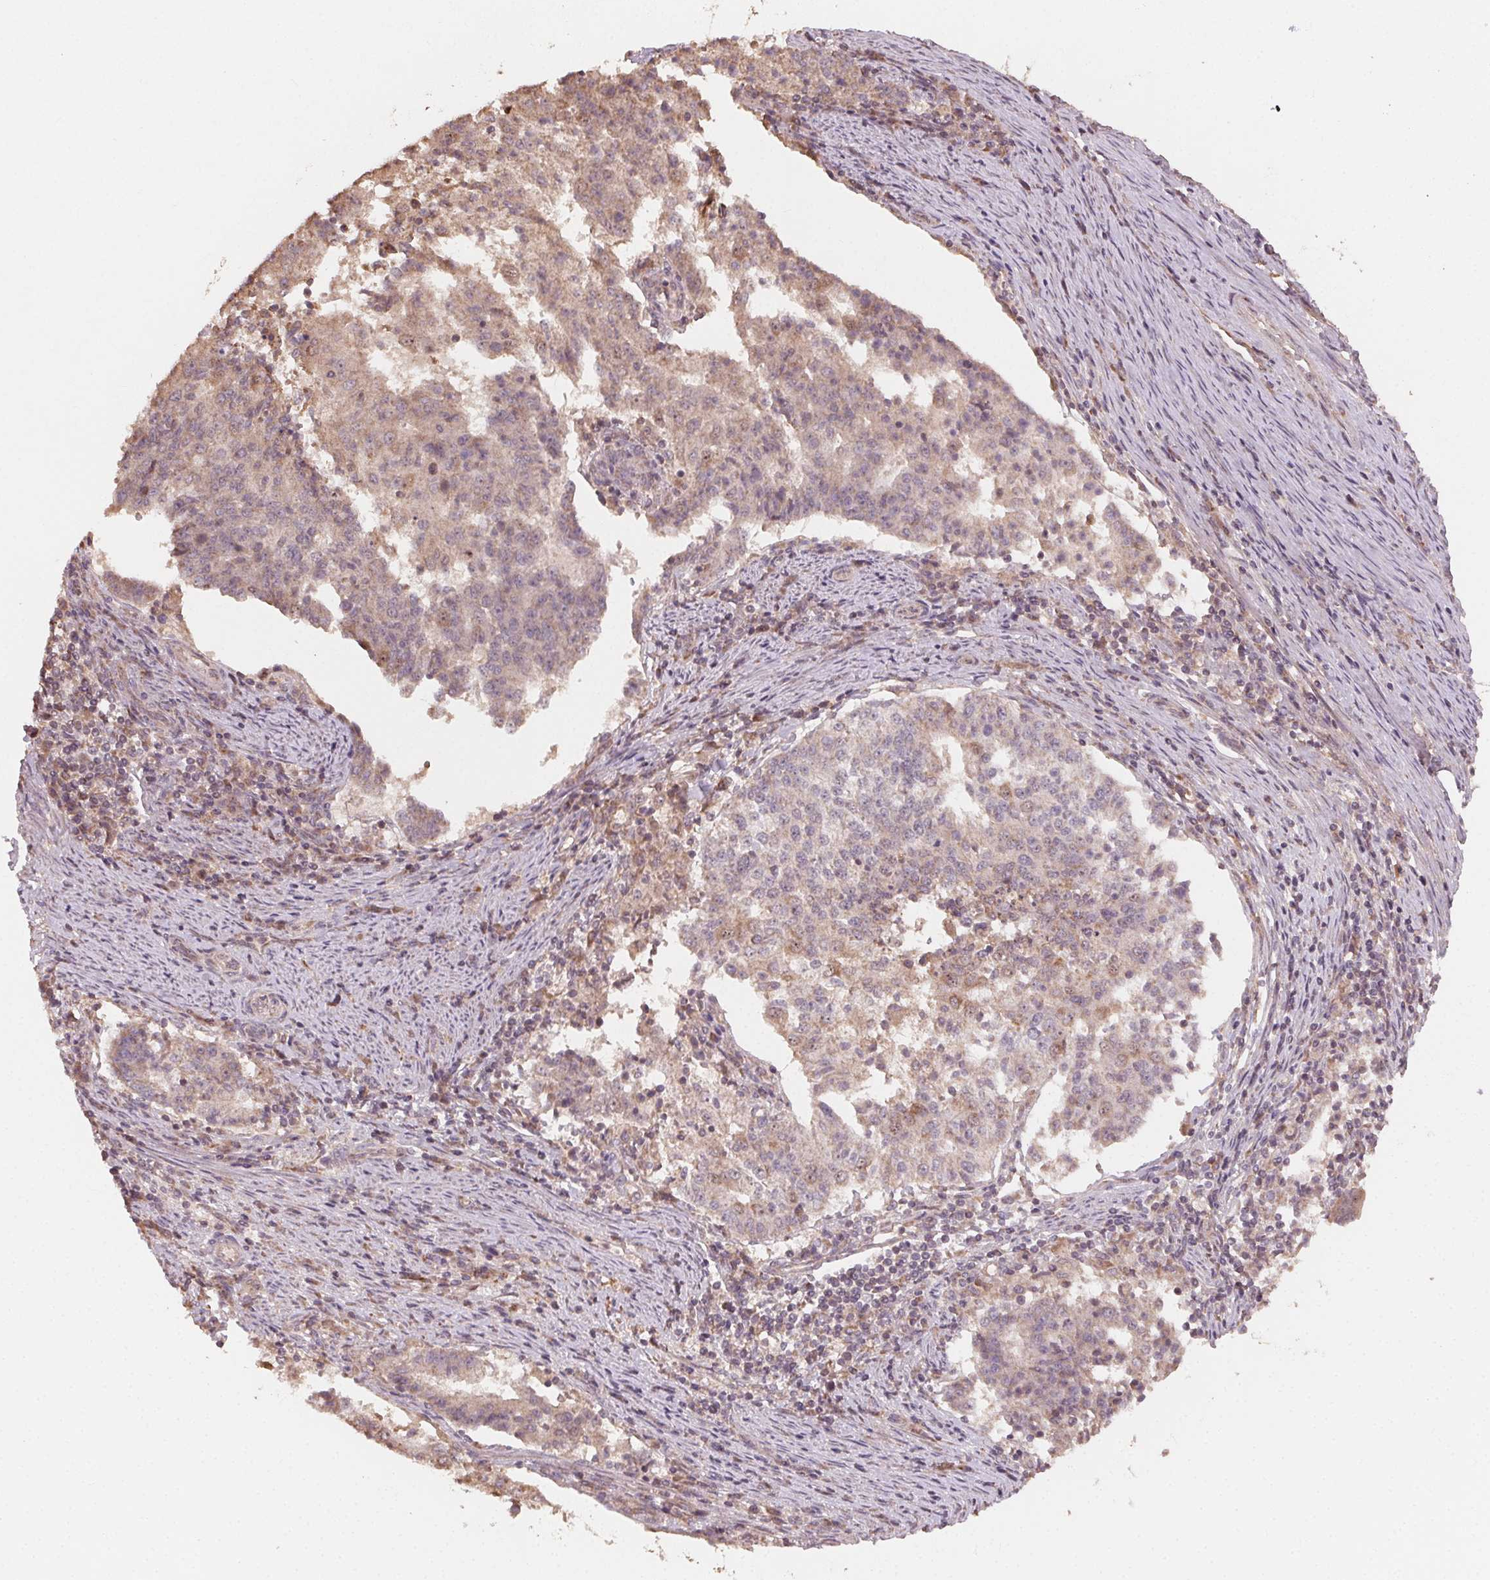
{"staining": {"intensity": "weak", "quantity": "25%-75%", "location": "cytoplasmic/membranous"}, "tissue": "endometrial cancer", "cell_type": "Tumor cells", "image_type": "cancer", "snomed": [{"axis": "morphology", "description": "Adenocarcinoma, NOS"}, {"axis": "topography", "description": "Endometrium"}], "caption": "Immunohistochemical staining of endometrial adenocarcinoma exhibits weak cytoplasmic/membranous protein staining in about 25%-75% of tumor cells. (DAB (3,3'-diaminobenzidine) = brown stain, brightfield microscopy at high magnification).", "gene": "WBP2", "patient": {"sex": "female", "age": 82}}